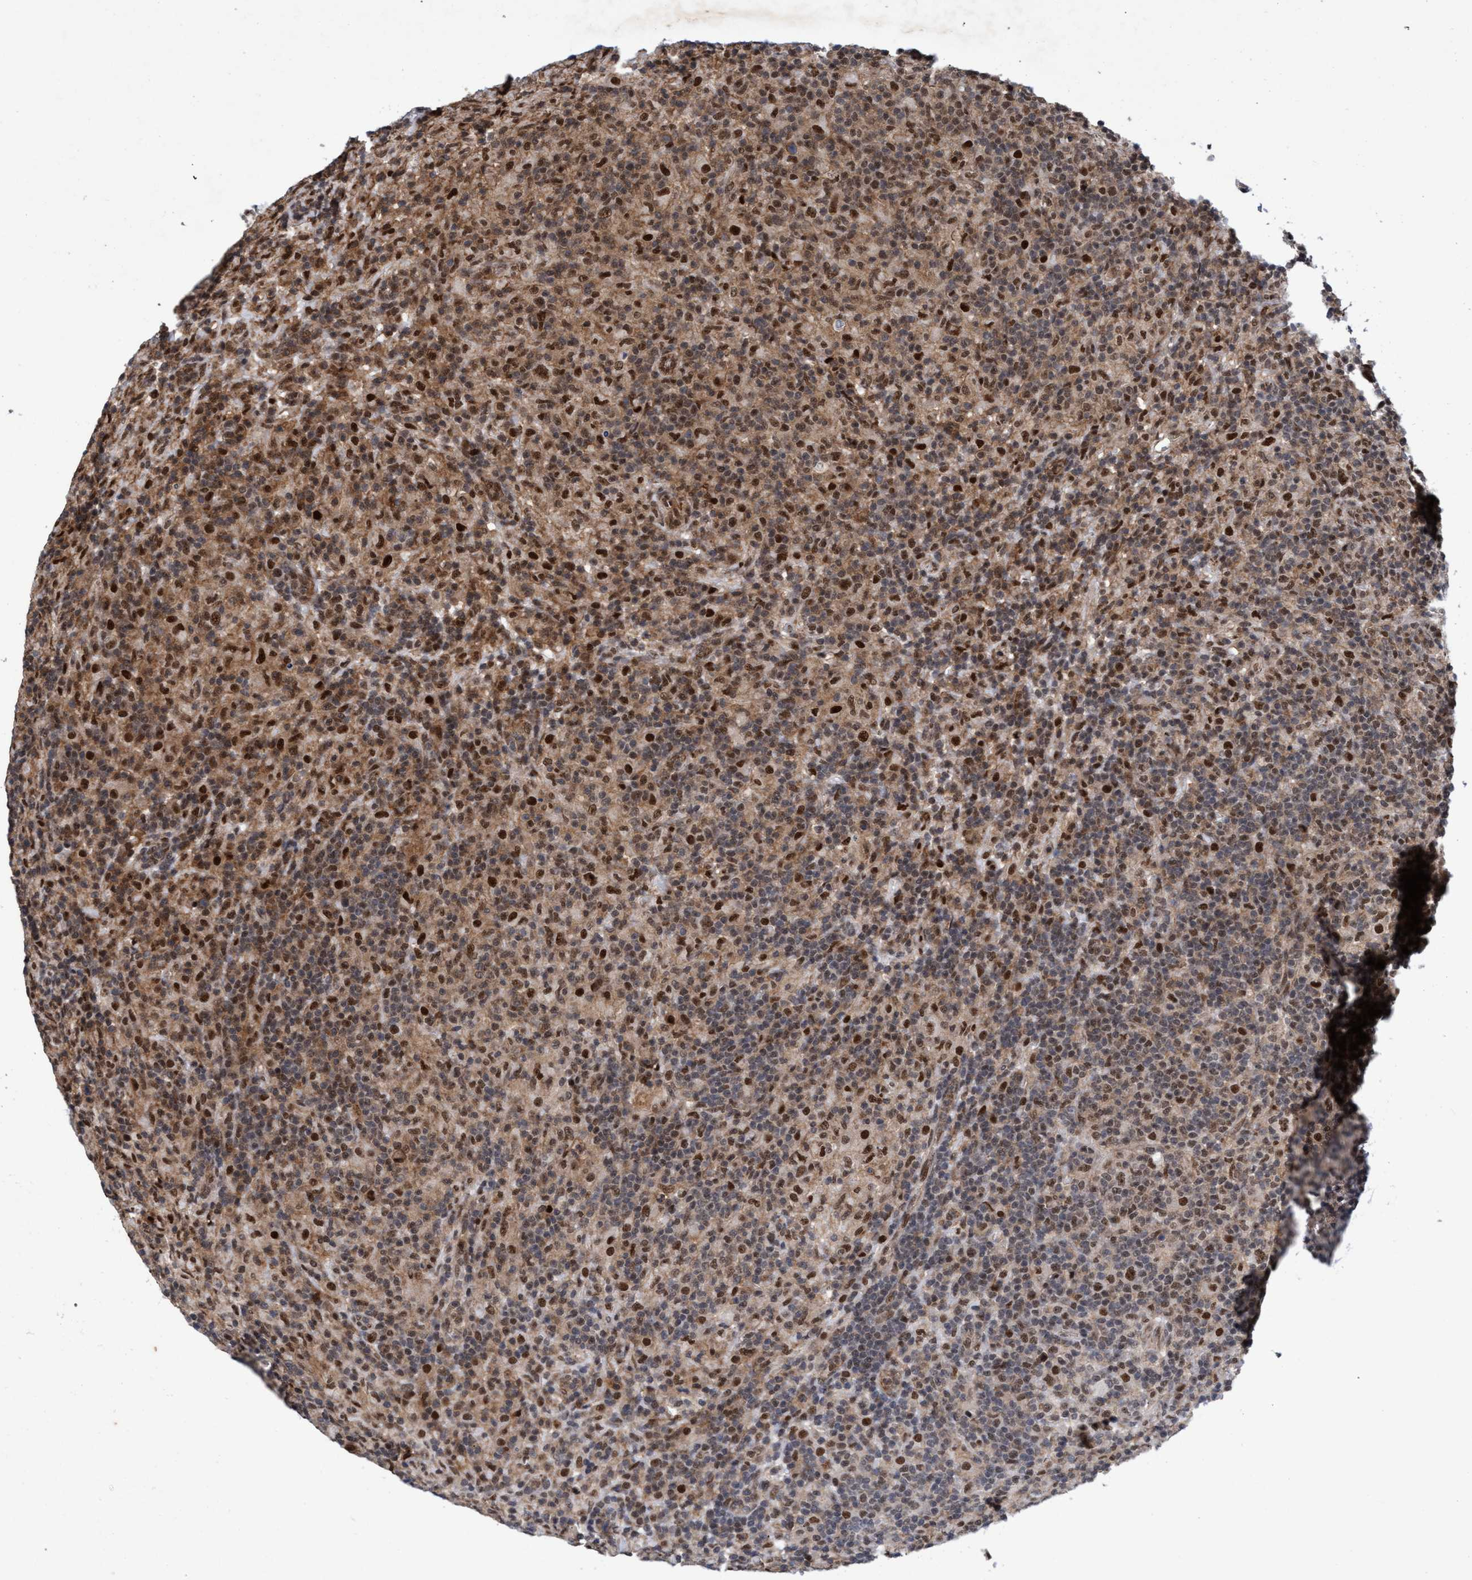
{"staining": {"intensity": "strong", "quantity": ">75%", "location": "nuclear"}, "tissue": "lymphoma", "cell_type": "Tumor cells", "image_type": "cancer", "snomed": [{"axis": "morphology", "description": "Hodgkin's disease, NOS"}, {"axis": "topography", "description": "Lymph node"}], "caption": "Hodgkin's disease stained with a protein marker displays strong staining in tumor cells.", "gene": "GTF2F1", "patient": {"sex": "male", "age": 70}}